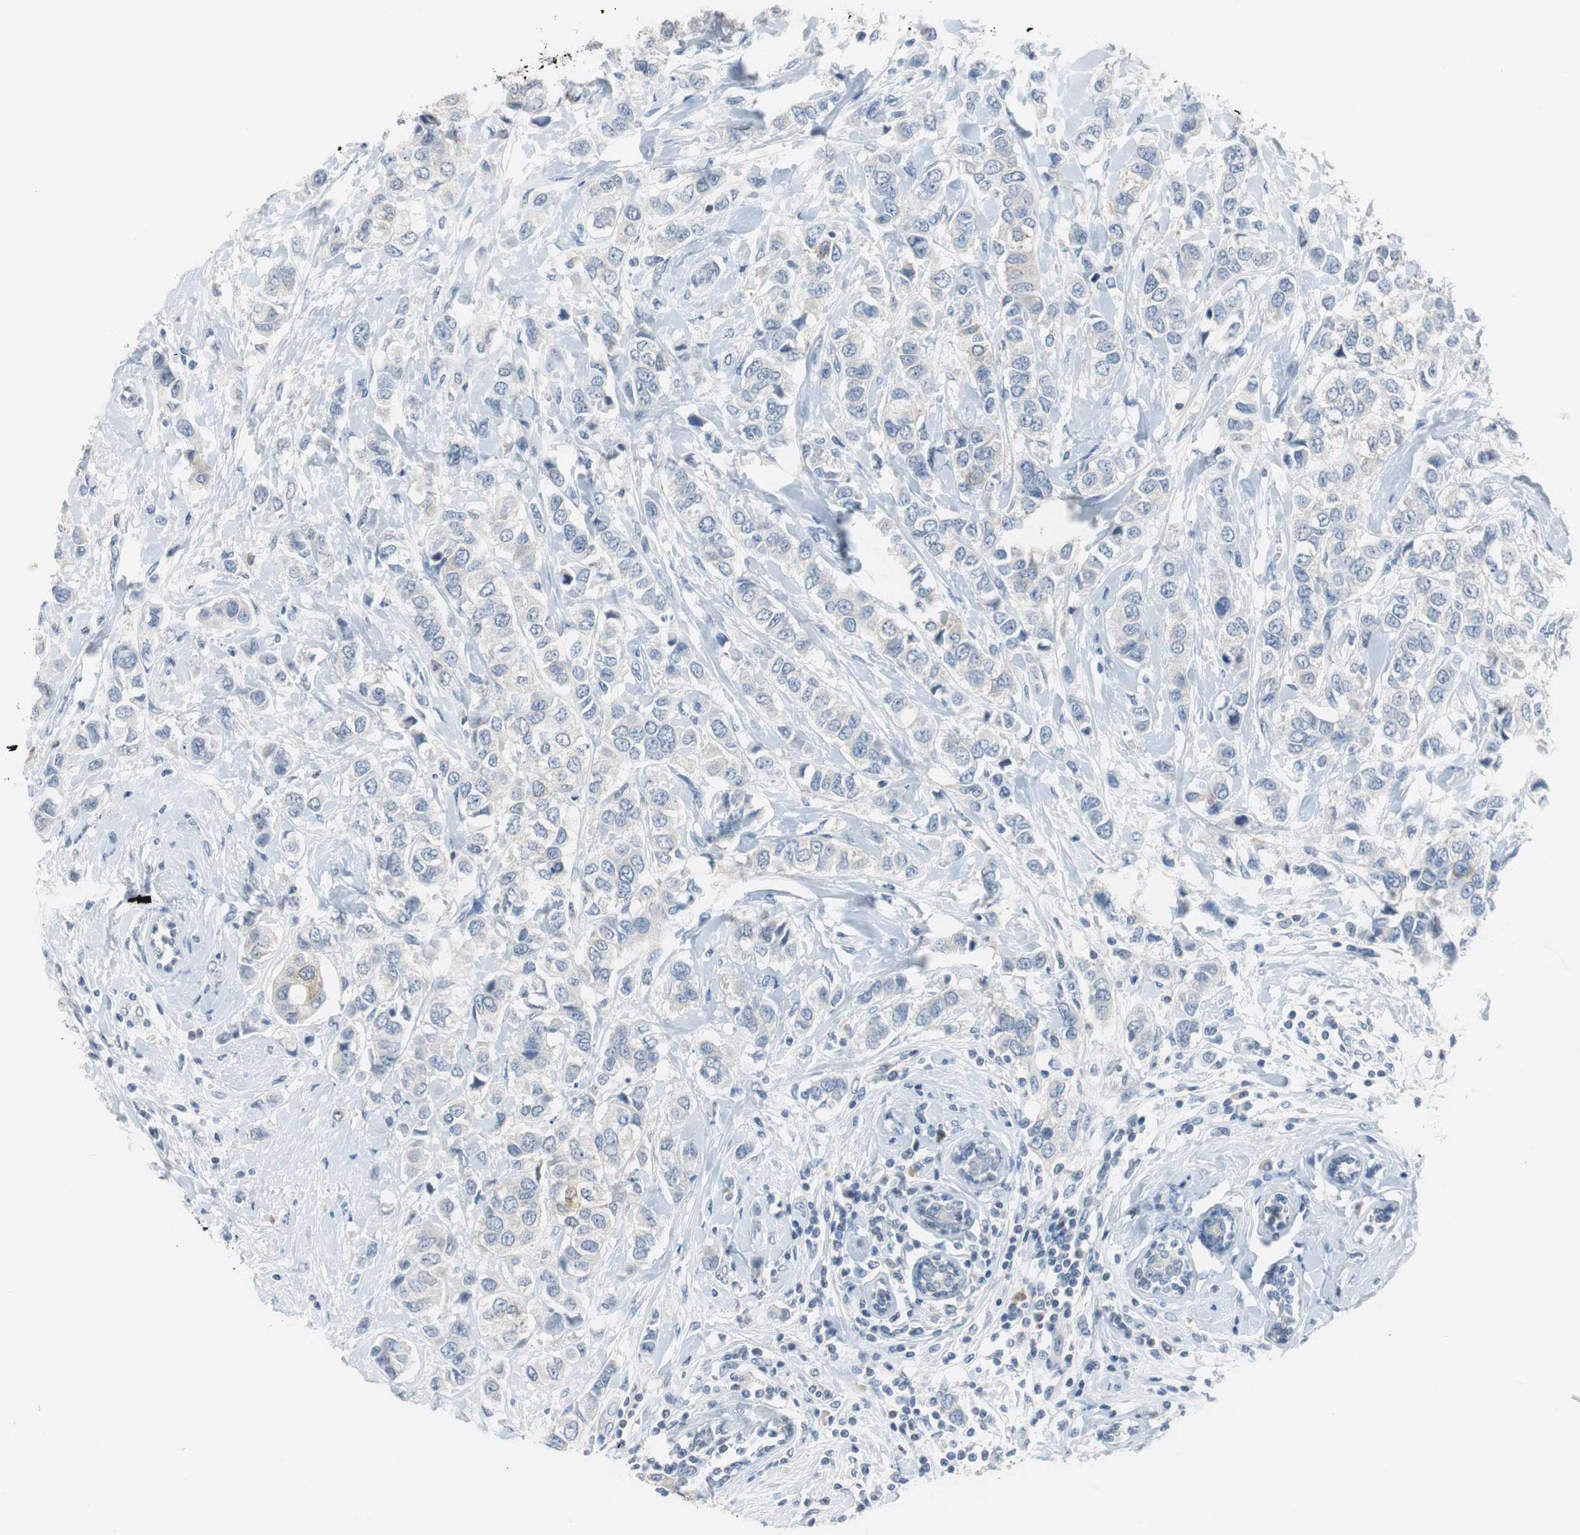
{"staining": {"intensity": "weak", "quantity": "<25%", "location": "cytoplasmic/membranous"}, "tissue": "breast cancer", "cell_type": "Tumor cells", "image_type": "cancer", "snomed": [{"axis": "morphology", "description": "Duct carcinoma"}, {"axis": "topography", "description": "Breast"}], "caption": "High magnification brightfield microscopy of breast cancer (infiltrating ductal carcinoma) stained with DAB (brown) and counterstained with hematoxylin (blue): tumor cells show no significant positivity. (Stains: DAB immunohistochemistry with hematoxylin counter stain, Microscopy: brightfield microscopy at high magnification).", "gene": "GLCCI1", "patient": {"sex": "female", "age": 50}}